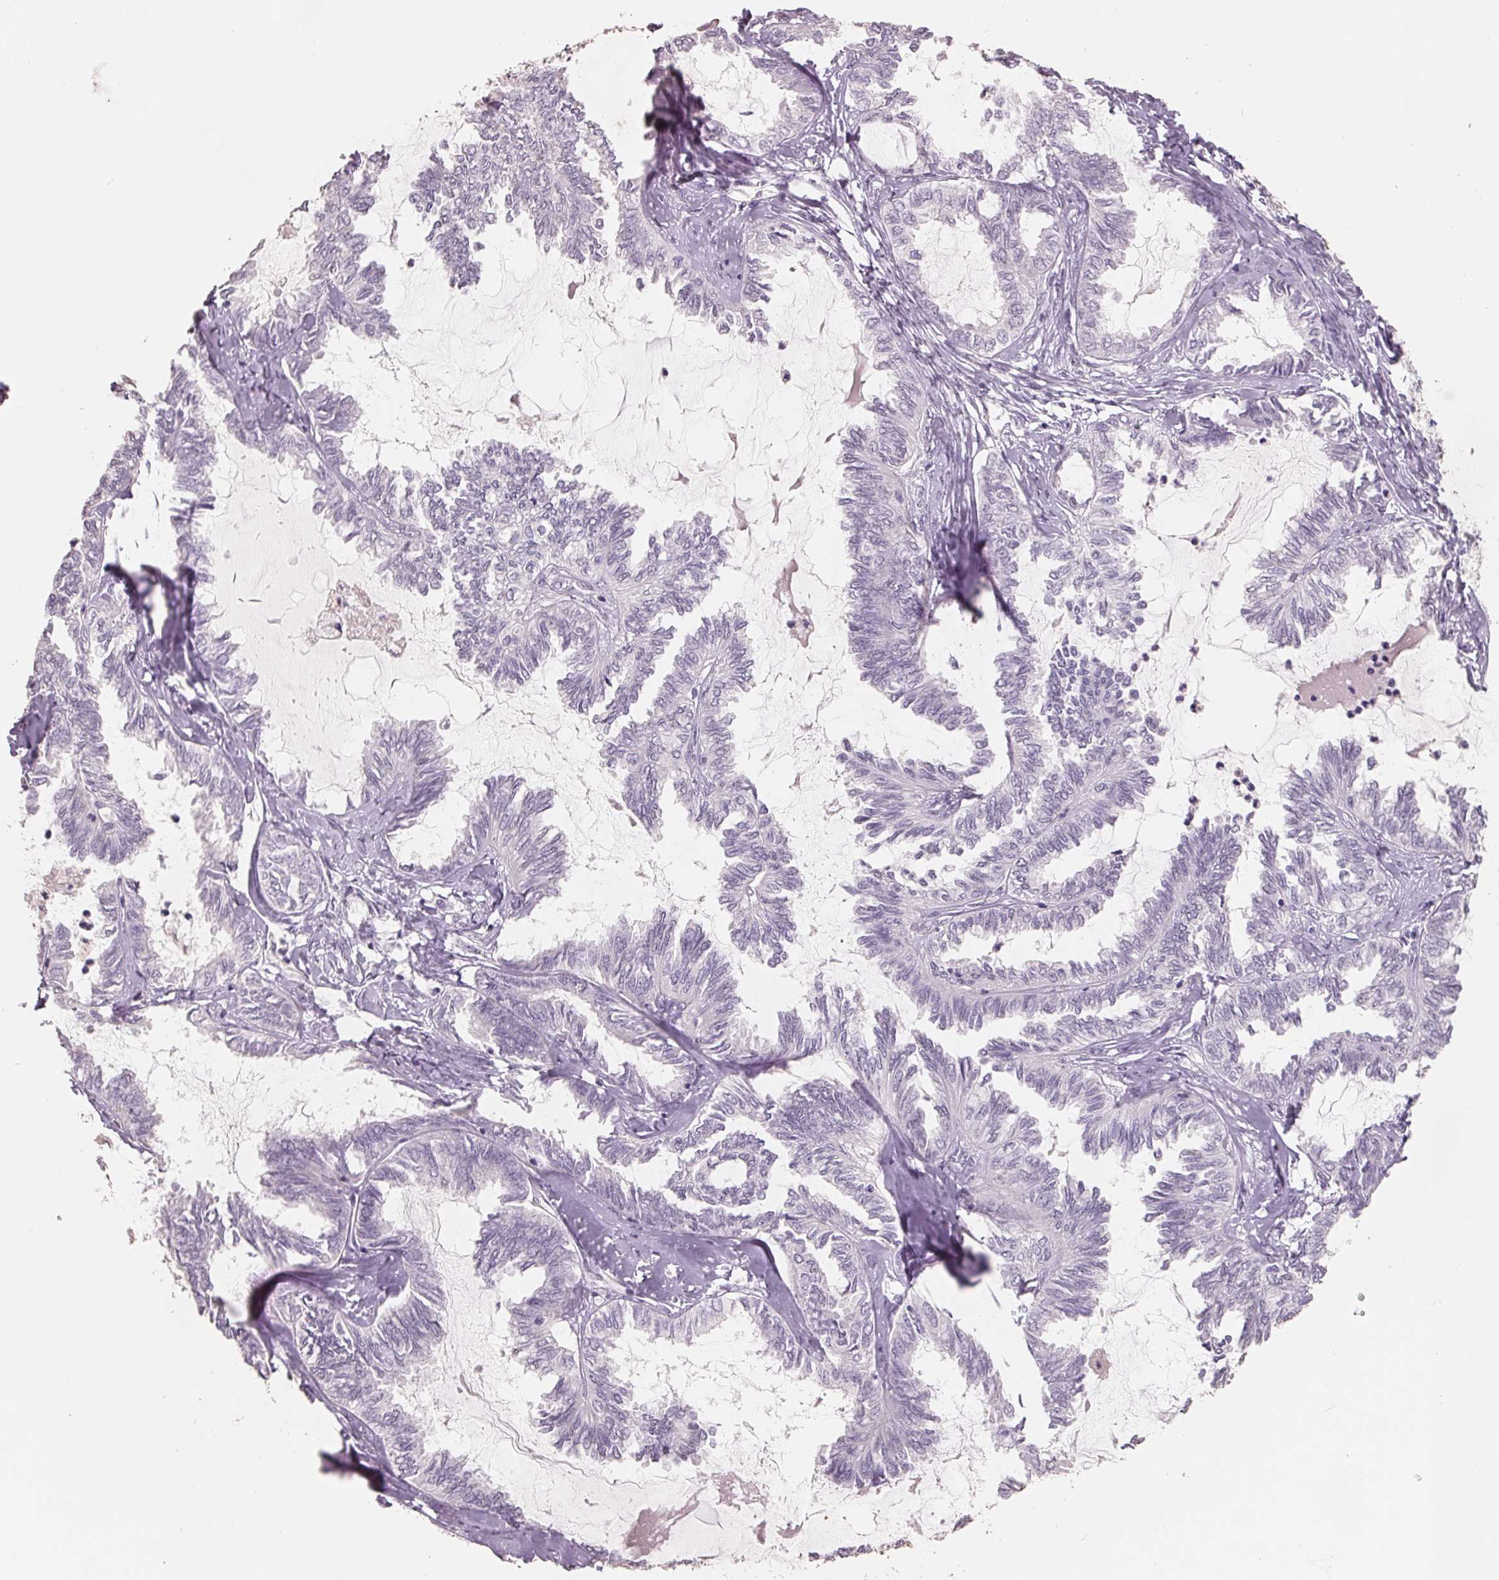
{"staining": {"intensity": "weak", "quantity": "<25%", "location": "nuclear"}, "tissue": "ovarian cancer", "cell_type": "Tumor cells", "image_type": "cancer", "snomed": [{"axis": "morphology", "description": "Carcinoma, endometroid"}, {"axis": "topography", "description": "Ovary"}], "caption": "A high-resolution photomicrograph shows immunohistochemistry (IHC) staining of endometroid carcinoma (ovarian), which shows no significant positivity in tumor cells. The staining was performed using DAB to visualize the protein expression in brown, while the nuclei were stained in blue with hematoxylin (Magnification: 20x).", "gene": "FTCD", "patient": {"sex": "female", "age": 70}}